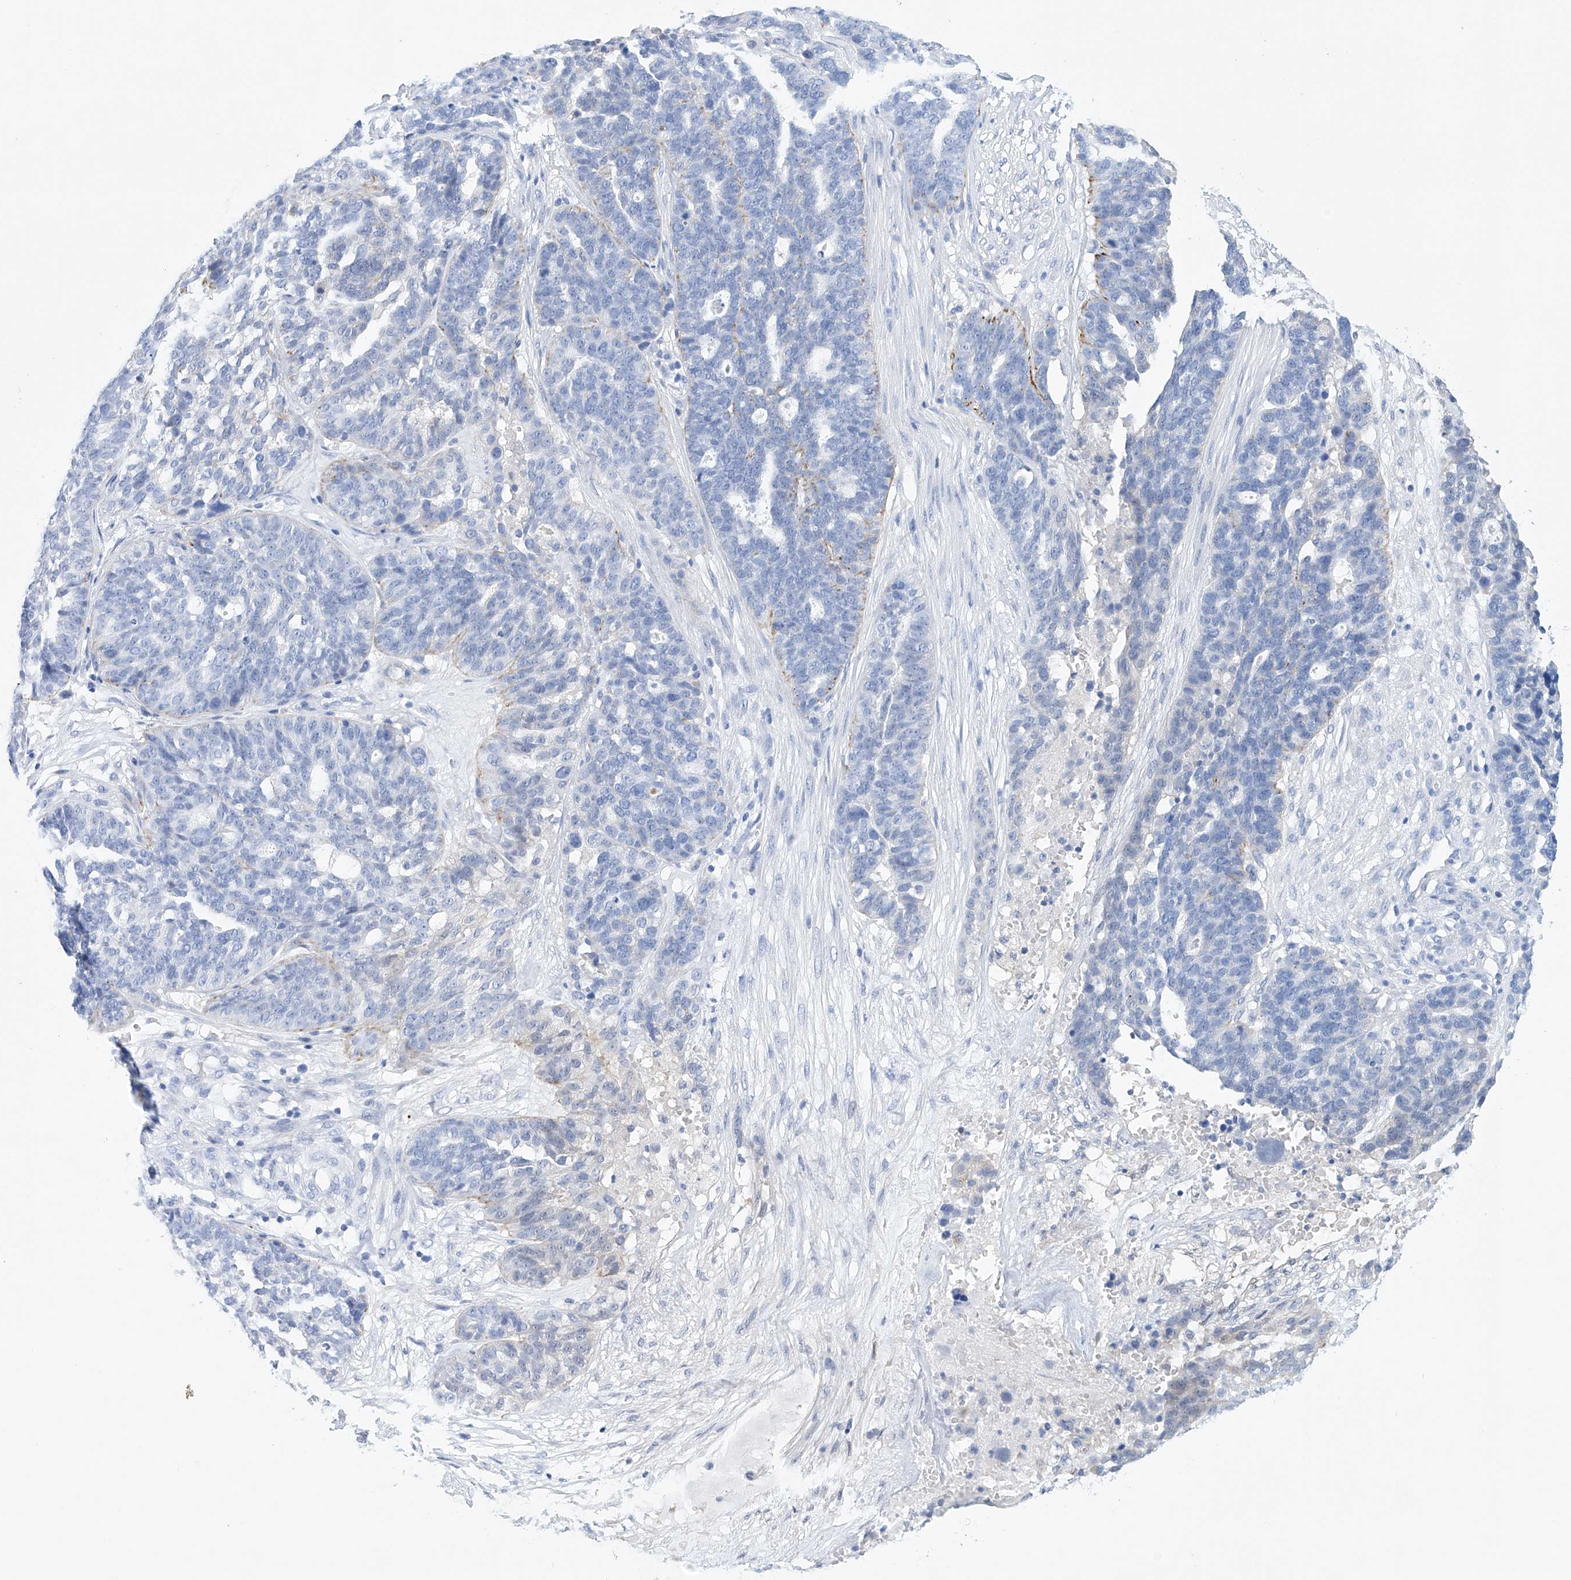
{"staining": {"intensity": "negative", "quantity": "none", "location": "none"}, "tissue": "ovarian cancer", "cell_type": "Tumor cells", "image_type": "cancer", "snomed": [{"axis": "morphology", "description": "Cystadenocarcinoma, serous, NOS"}, {"axis": "topography", "description": "Ovary"}], "caption": "Immunohistochemistry (IHC) micrograph of human ovarian serous cystadenocarcinoma stained for a protein (brown), which displays no positivity in tumor cells.", "gene": "LURAP1", "patient": {"sex": "female", "age": 59}}